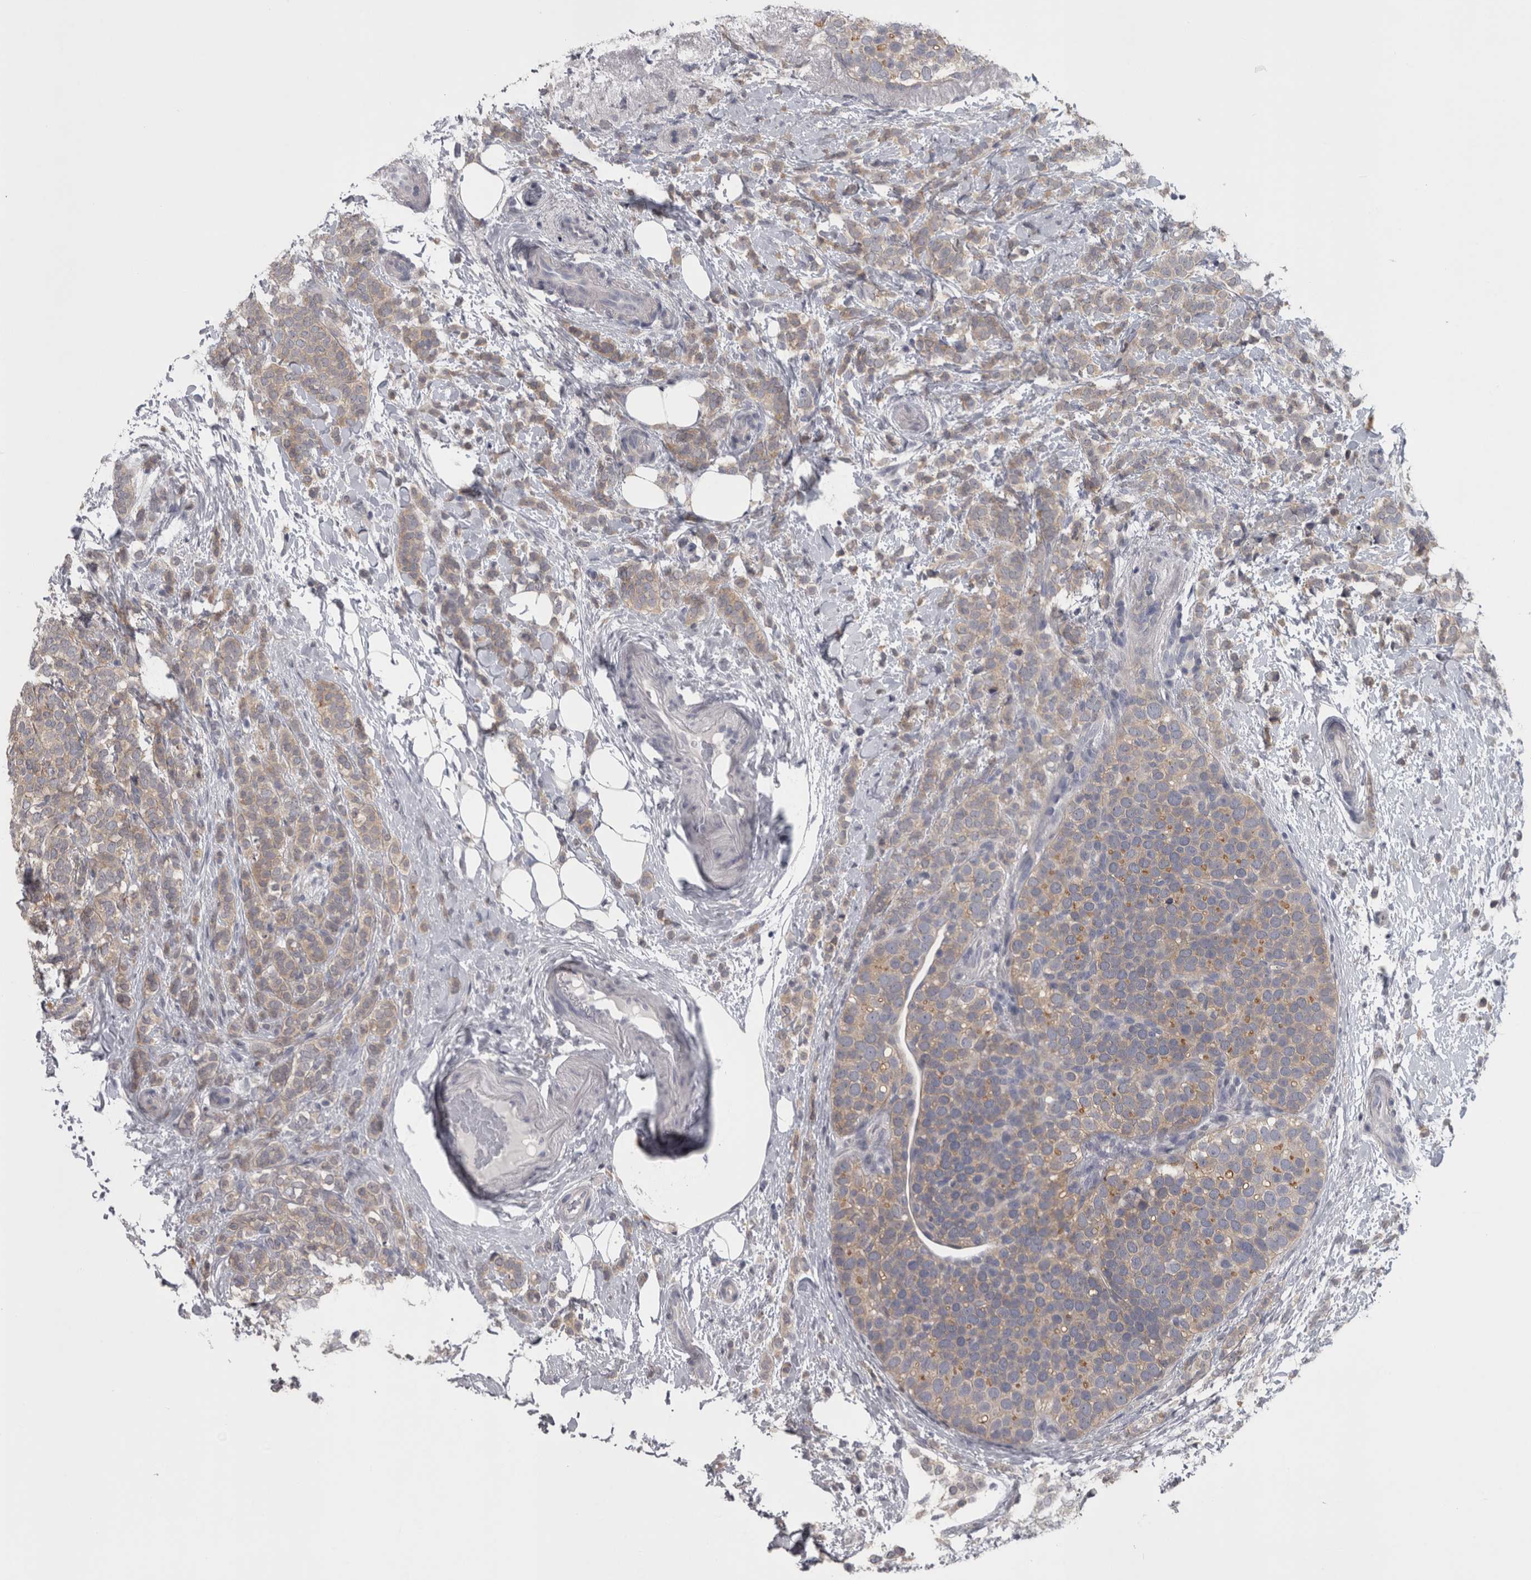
{"staining": {"intensity": "weak", "quantity": "<25%", "location": "cytoplasmic/membranous"}, "tissue": "breast cancer", "cell_type": "Tumor cells", "image_type": "cancer", "snomed": [{"axis": "morphology", "description": "Lobular carcinoma"}, {"axis": "topography", "description": "Breast"}], "caption": "There is no significant positivity in tumor cells of breast cancer. (Stains: DAB (3,3'-diaminobenzidine) immunohistochemistry with hematoxylin counter stain, Microscopy: brightfield microscopy at high magnification).", "gene": "PRKCI", "patient": {"sex": "female", "age": 50}}